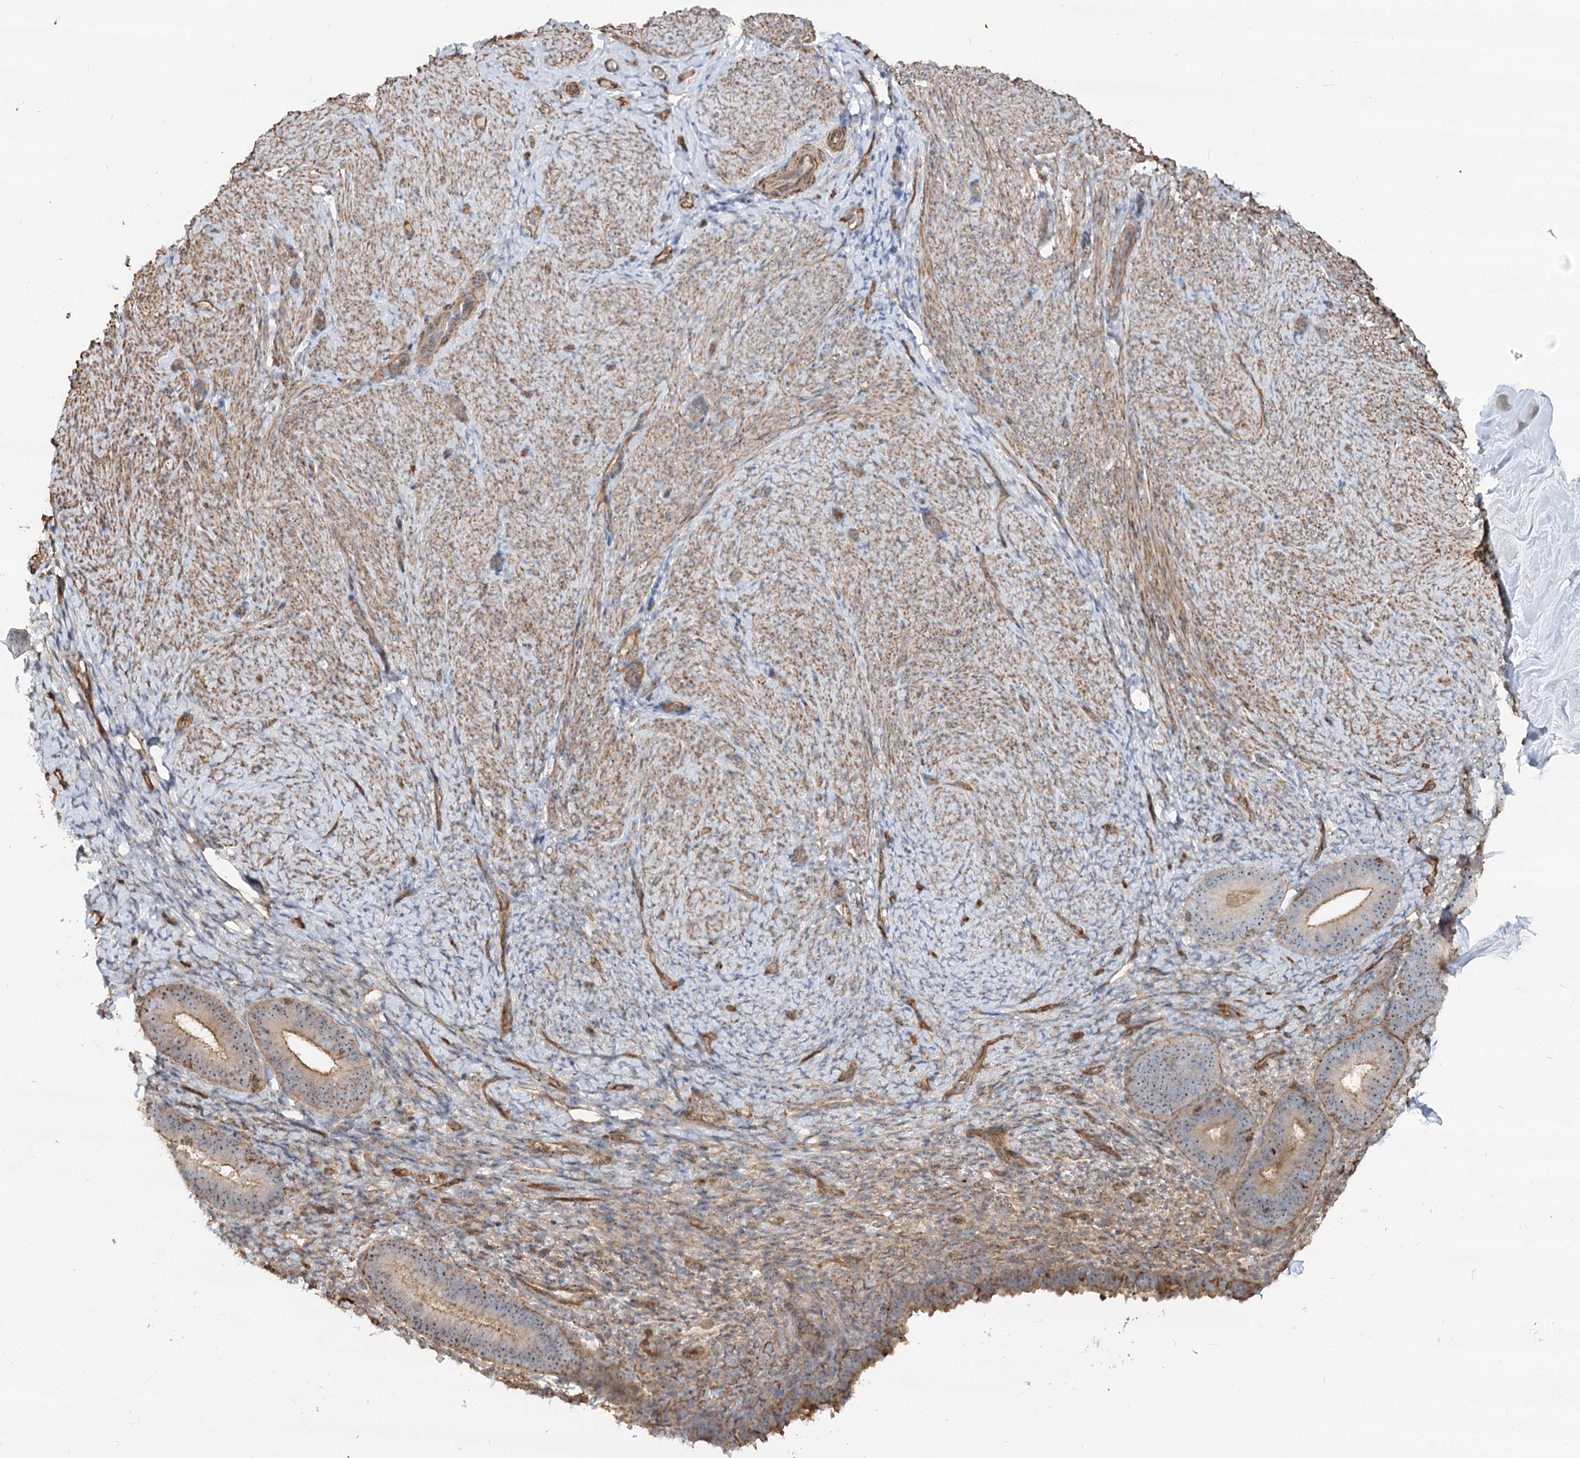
{"staining": {"intensity": "negative", "quantity": "none", "location": "none"}, "tissue": "endometrium", "cell_type": "Cells in endometrial stroma", "image_type": "normal", "snomed": [{"axis": "morphology", "description": "Normal tissue, NOS"}, {"axis": "topography", "description": "Endometrium"}], "caption": "Endometrium was stained to show a protein in brown. There is no significant positivity in cells in endometrial stroma.", "gene": "WDR36", "patient": {"sex": "female", "age": 65}}